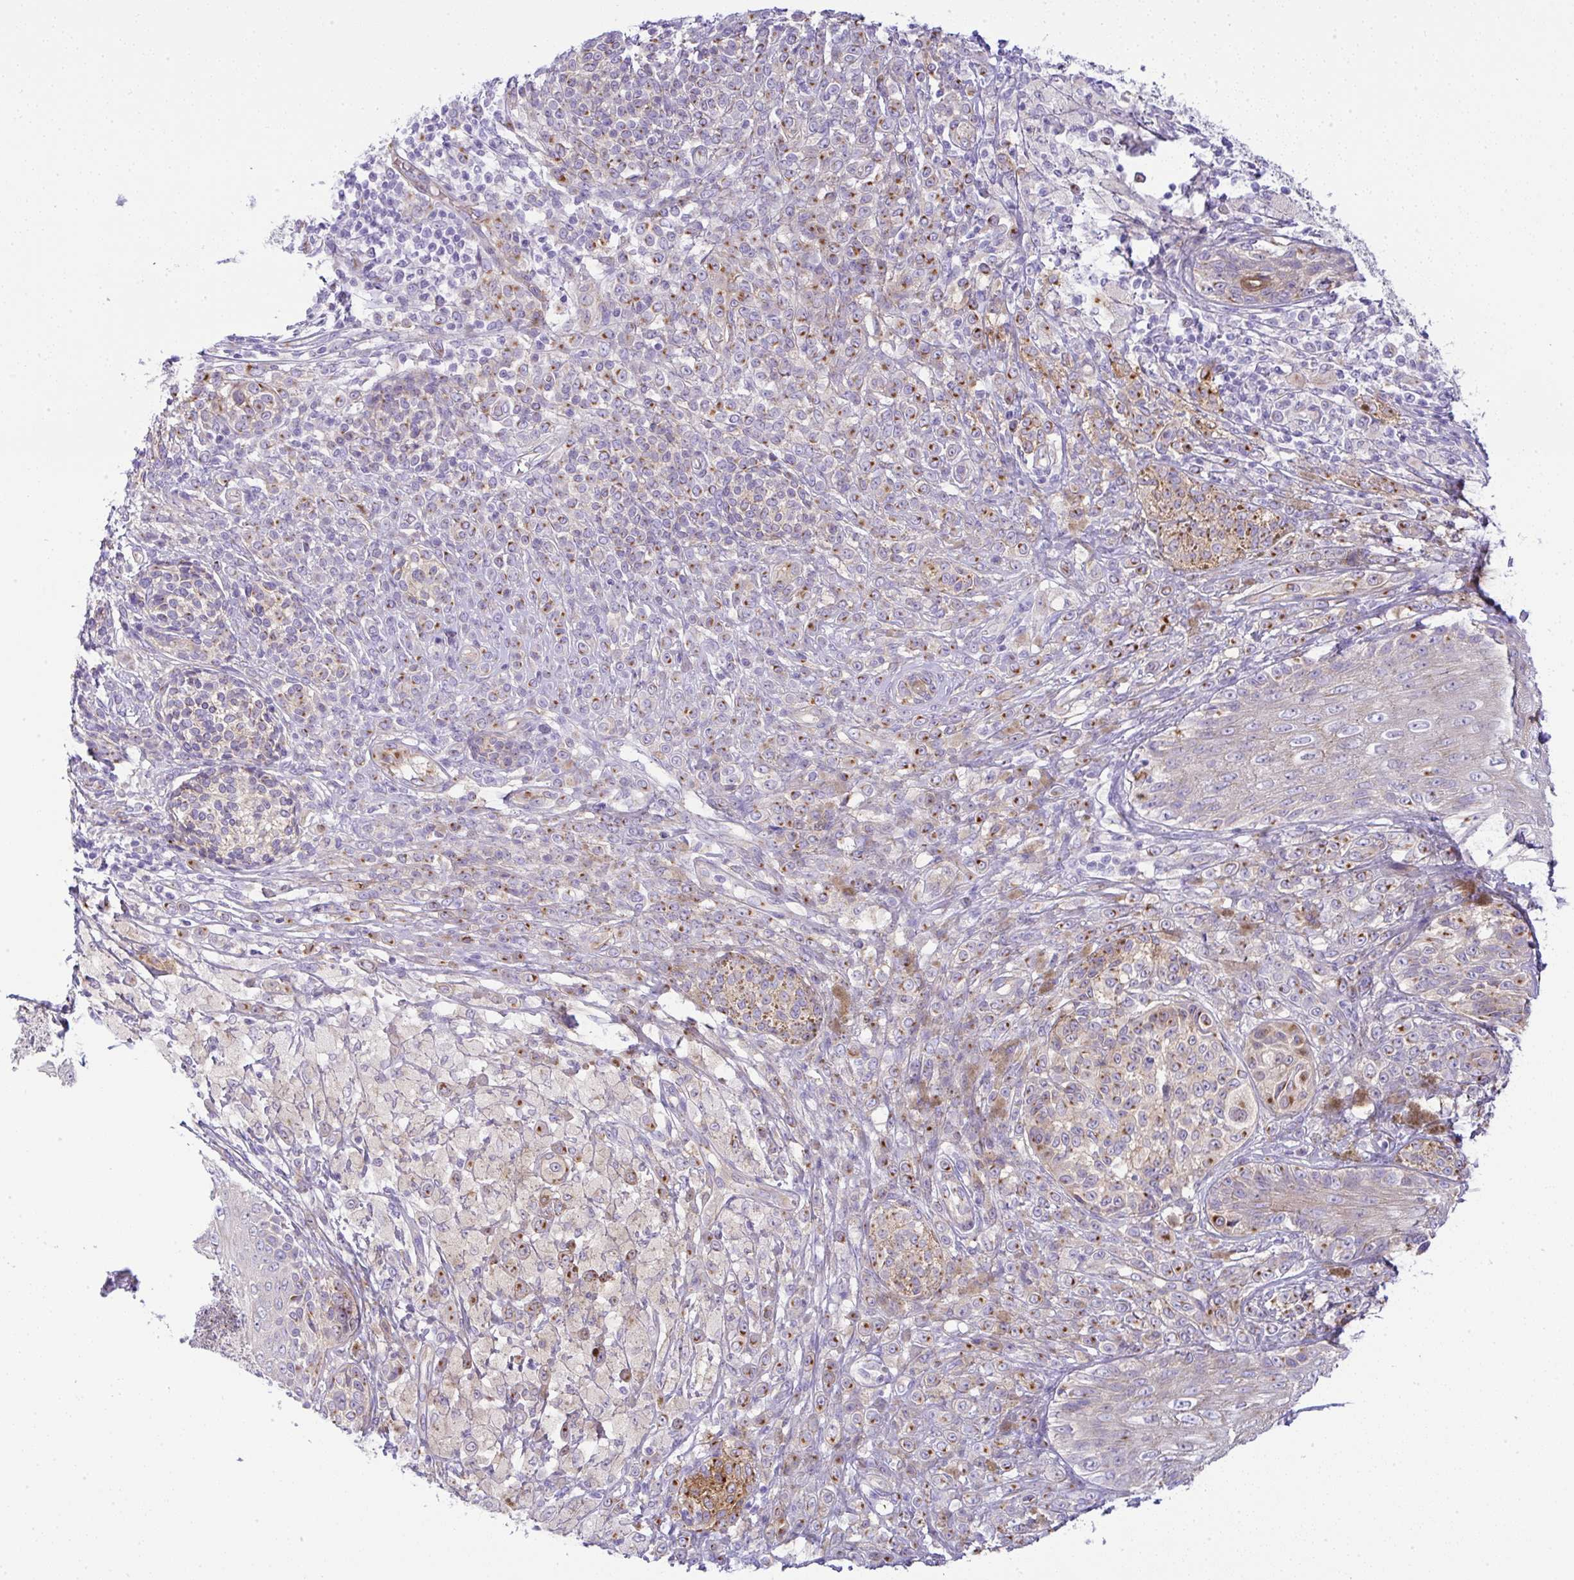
{"staining": {"intensity": "moderate", "quantity": "25%-75%", "location": "cytoplasmic/membranous"}, "tissue": "melanoma", "cell_type": "Tumor cells", "image_type": "cancer", "snomed": [{"axis": "morphology", "description": "Malignant melanoma, NOS"}, {"axis": "topography", "description": "Skin"}], "caption": "A photomicrograph of malignant melanoma stained for a protein reveals moderate cytoplasmic/membranous brown staining in tumor cells. The protein is shown in brown color, while the nuclei are stained blue.", "gene": "FAM177A1", "patient": {"sex": "male", "age": 42}}